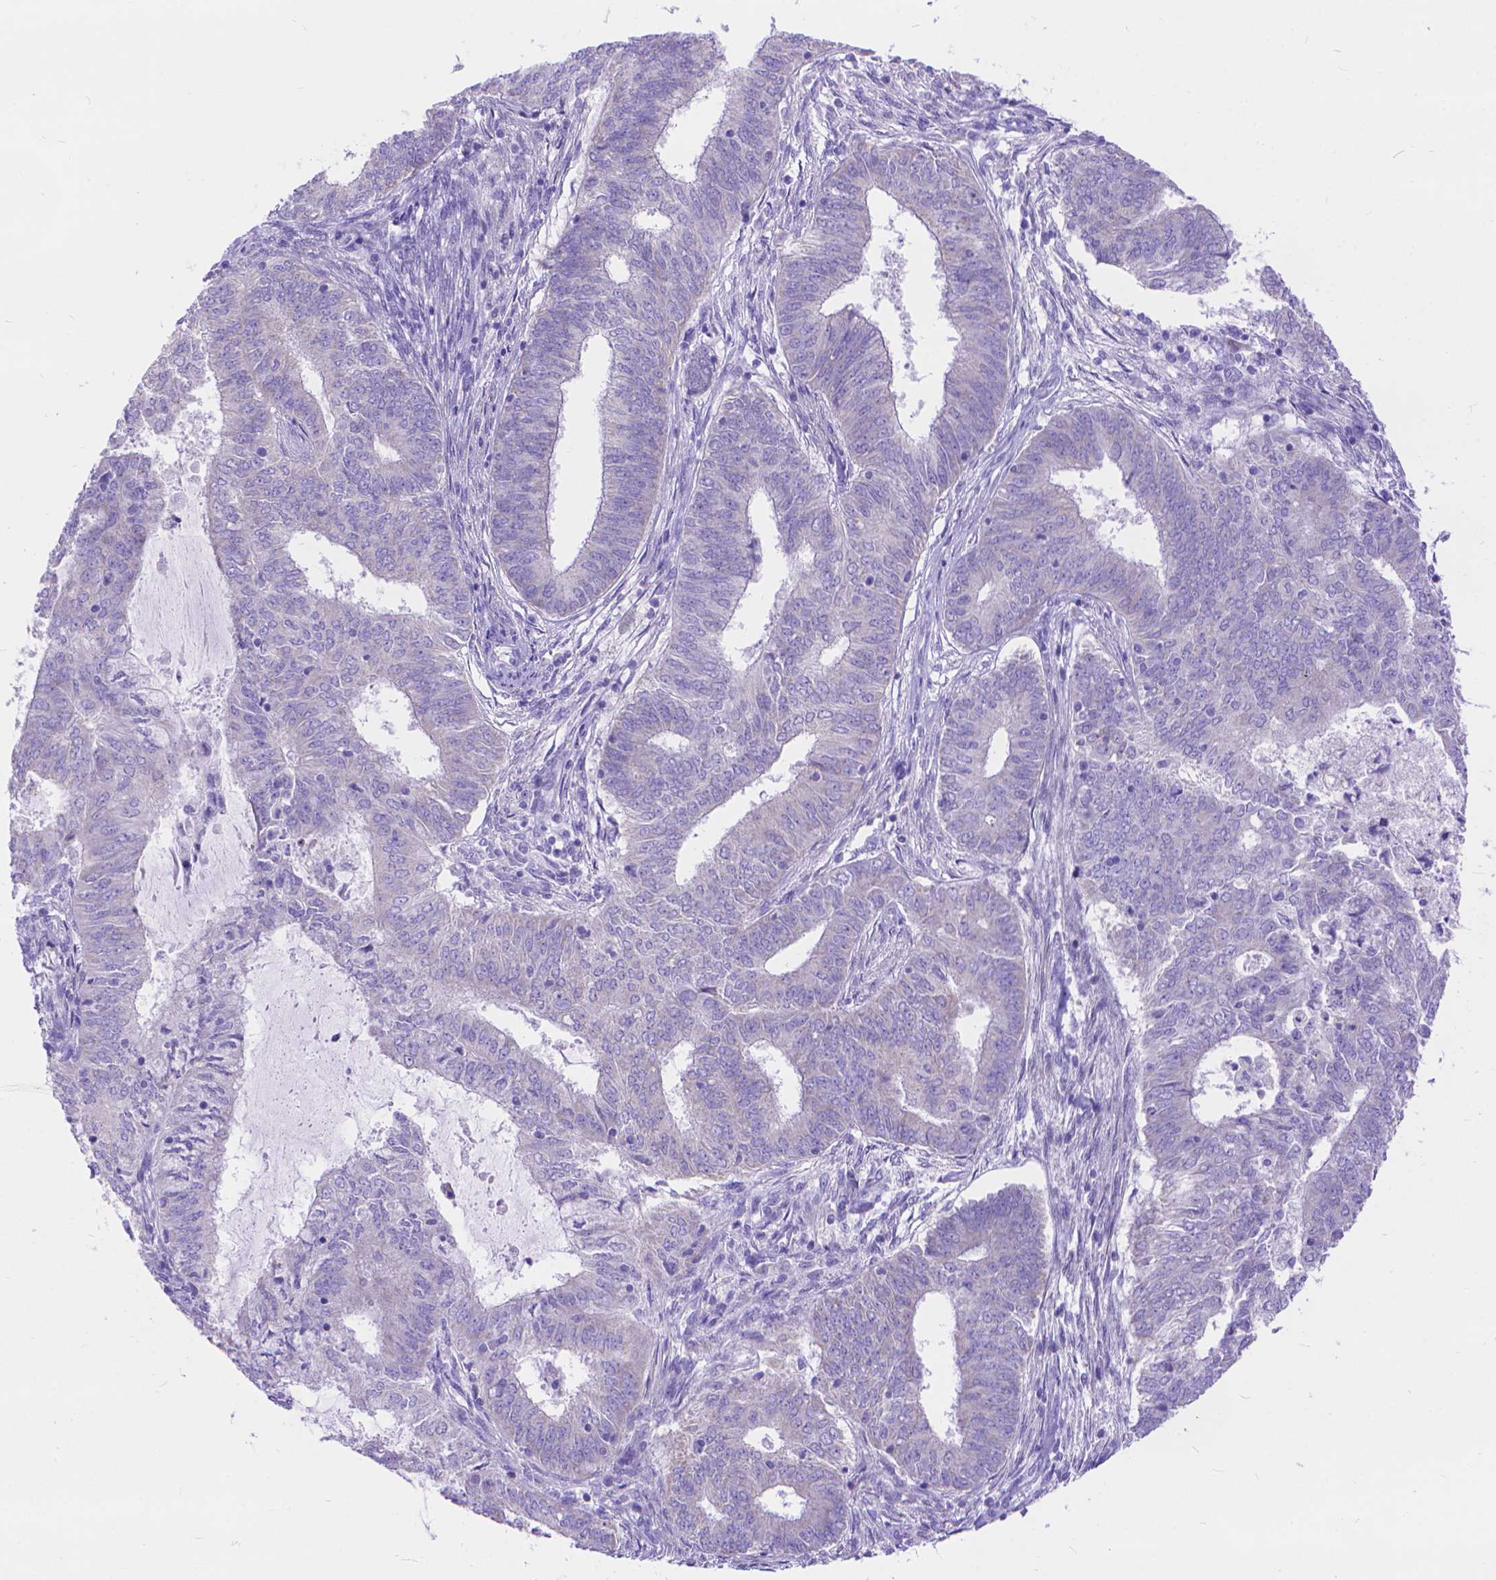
{"staining": {"intensity": "negative", "quantity": "none", "location": "none"}, "tissue": "endometrial cancer", "cell_type": "Tumor cells", "image_type": "cancer", "snomed": [{"axis": "morphology", "description": "Adenocarcinoma, NOS"}, {"axis": "topography", "description": "Endometrium"}], "caption": "High power microscopy image of an IHC micrograph of endometrial cancer, revealing no significant expression in tumor cells.", "gene": "DHRS2", "patient": {"sex": "female", "age": 62}}